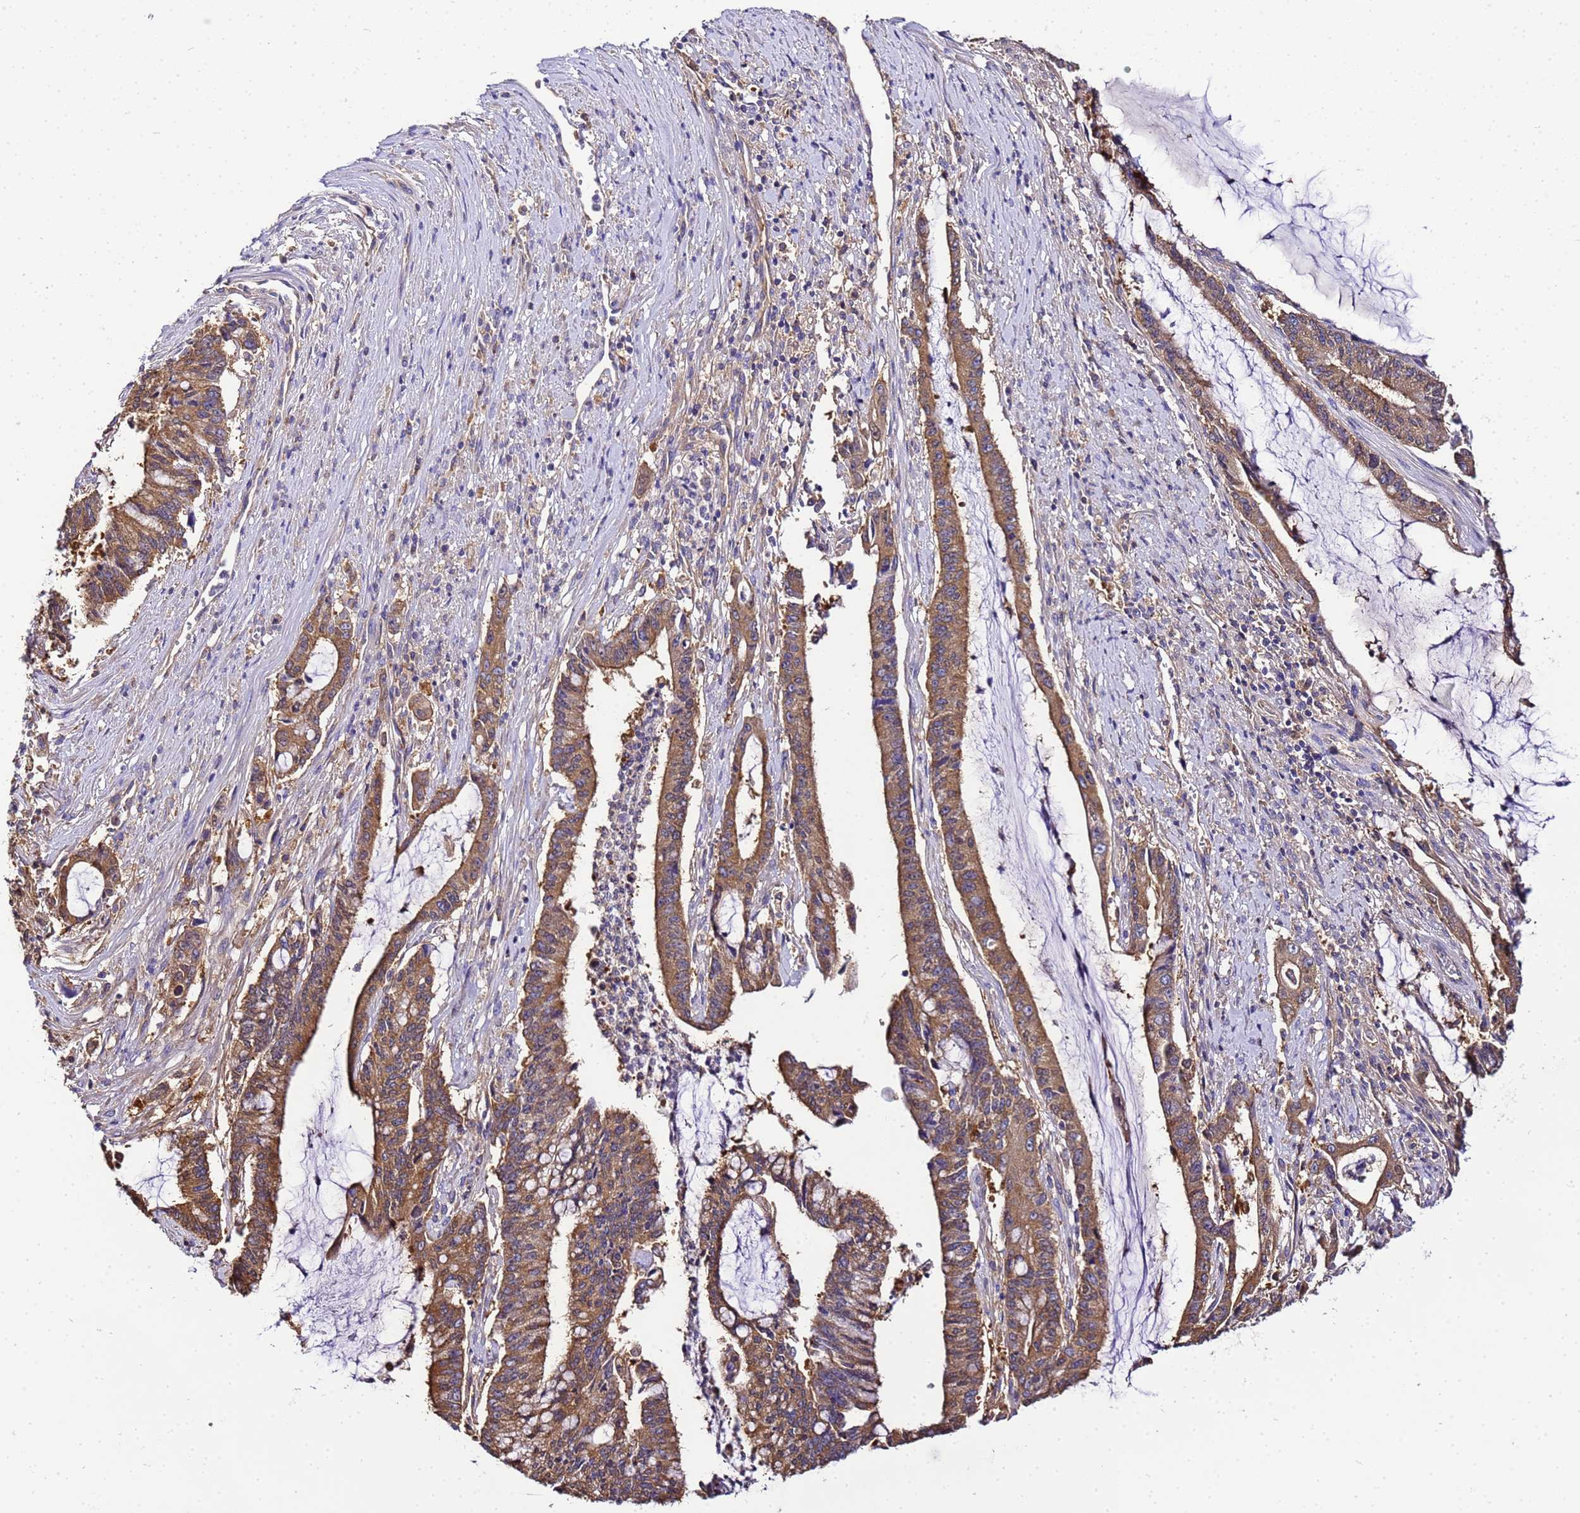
{"staining": {"intensity": "moderate", "quantity": ">75%", "location": "cytoplasmic/membranous"}, "tissue": "pancreatic cancer", "cell_type": "Tumor cells", "image_type": "cancer", "snomed": [{"axis": "morphology", "description": "Adenocarcinoma, NOS"}, {"axis": "topography", "description": "Pancreas"}], "caption": "Human pancreatic adenocarcinoma stained for a protein (brown) displays moderate cytoplasmic/membranous positive staining in about >75% of tumor cells.", "gene": "NARS1", "patient": {"sex": "female", "age": 50}}